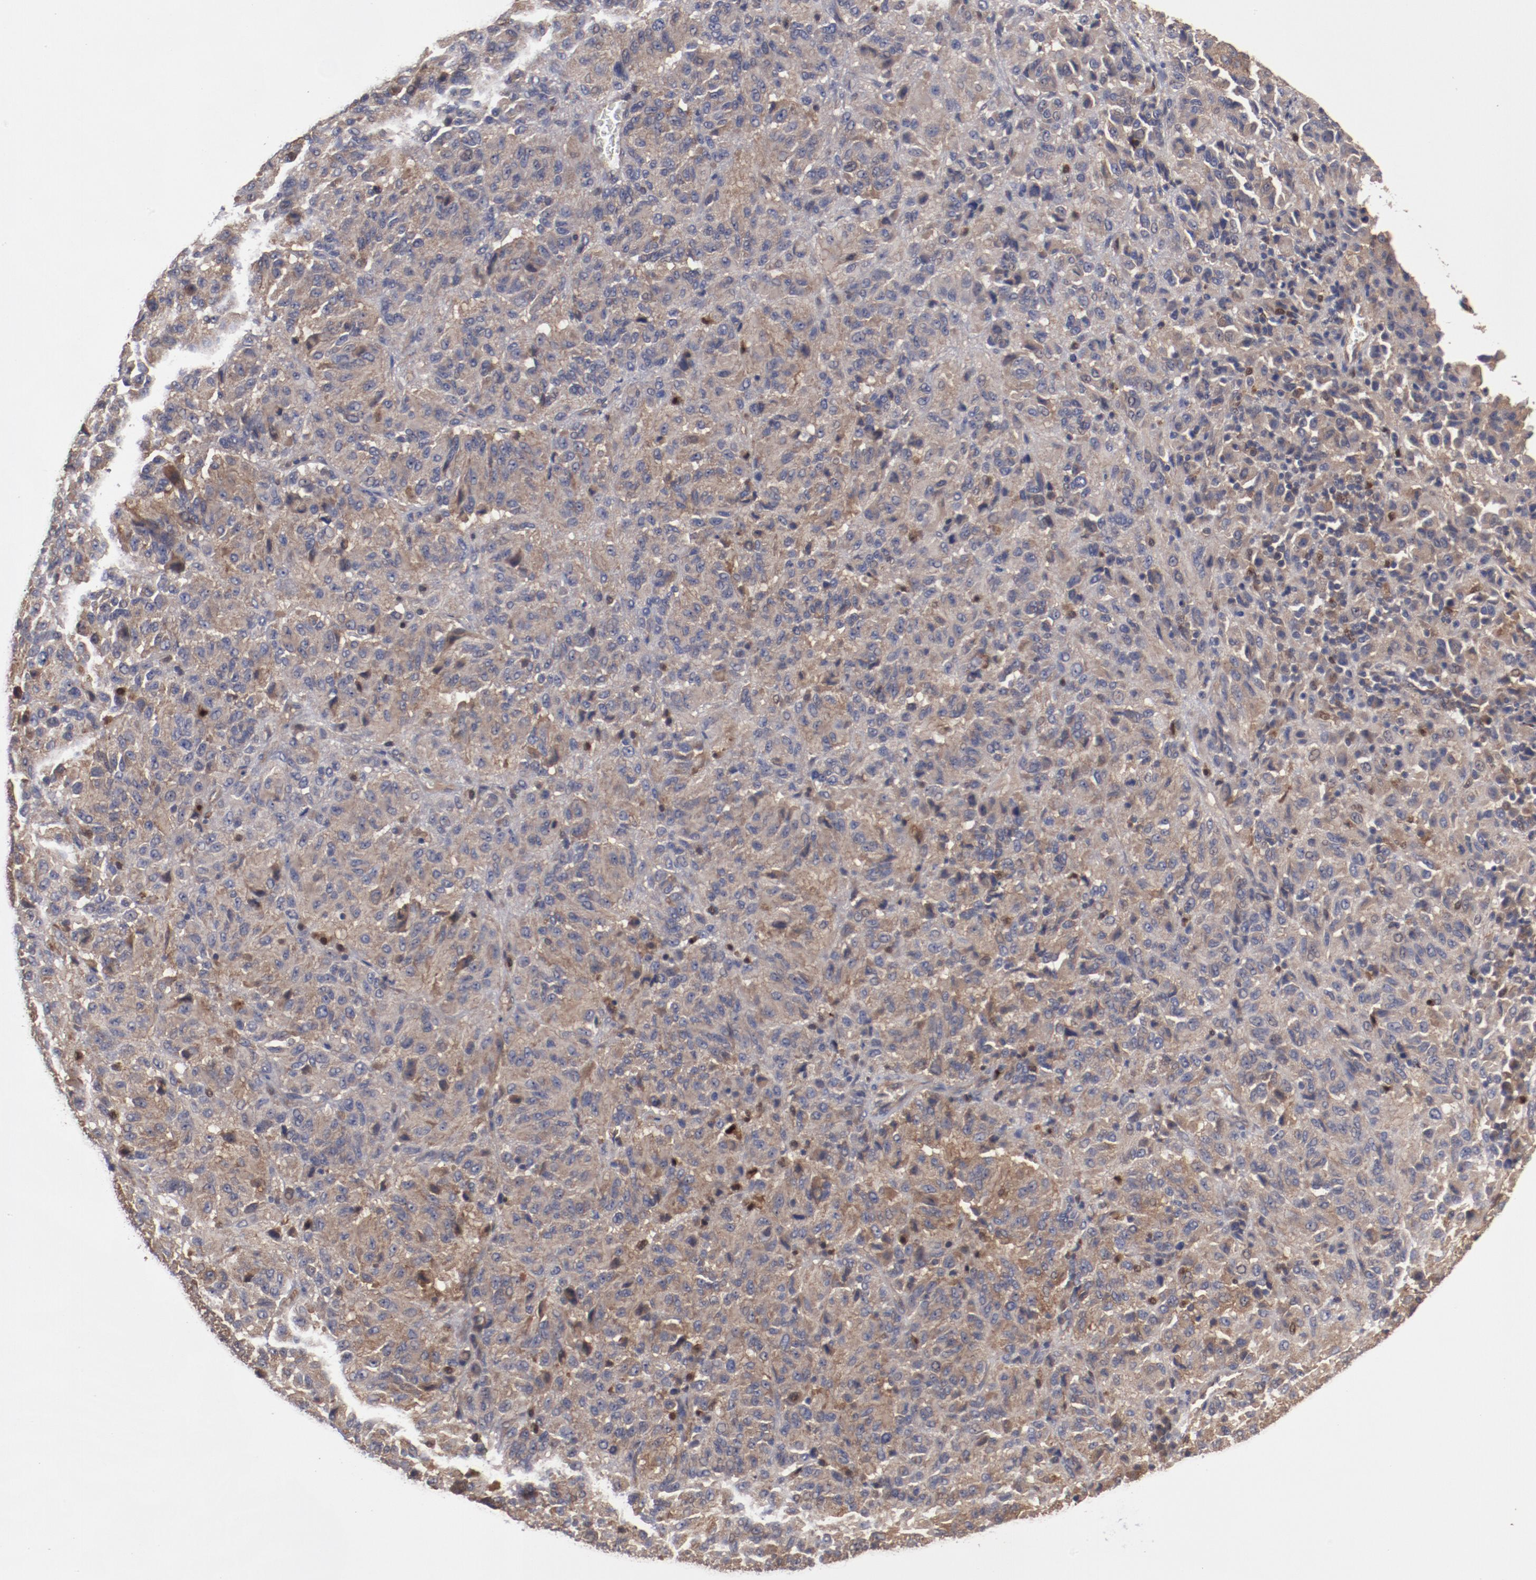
{"staining": {"intensity": "weak", "quantity": "25%-75%", "location": "cytoplasmic/membranous"}, "tissue": "melanoma", "cell_type": "Tumor cells", "image_type": "cancer", "snomed": [{"axis": "morphology", "description": "Malignant melanoma, Metastatic site"}, {"axis": "topography", "description": "Lung"}], "caption": "Immunohistochemical staining of malignant melanoma (metastatic site) displays low levels of weak cytoplasmic/membranous protein staining in approximately 25%-75% of tumor cells.", "gene": "DNAAF2", "patient": {"sex": "male", "age": 64}}